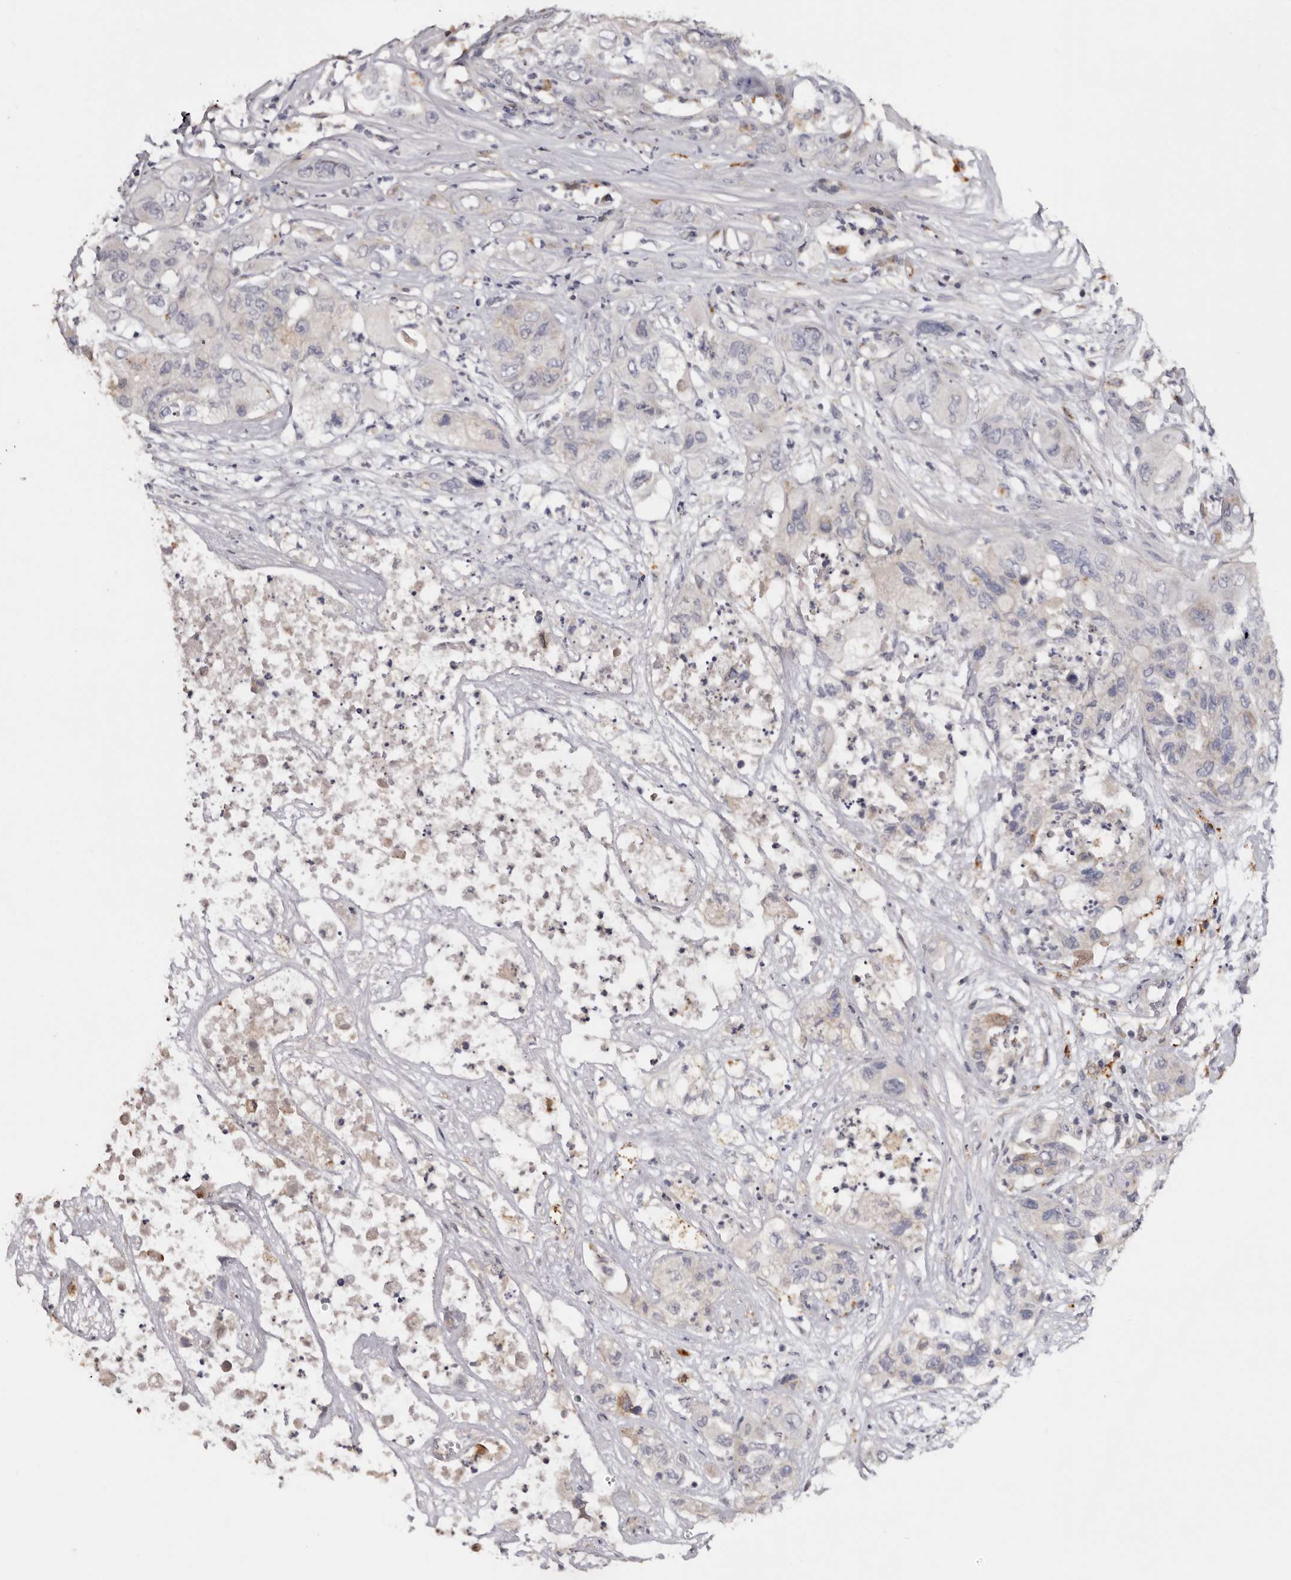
{"staining": {"intensity": "negative", "quantity": "none", "location": "none"}, "tissue": "pancreatic cancer", "cell_type": "Tumor cells", "image_type": "cancer", "snomed": [{"axis": "morphology", "description": "Adenocarcinoma, NOS"}, {"axis": "topography", "description": "Pancreas"}], "caption": "Tumor cells are negative for brown protein staining in pancreatic adenocarcinoma.", "gene": "DAP", "patient": {"sex": "female", "age": 78}}